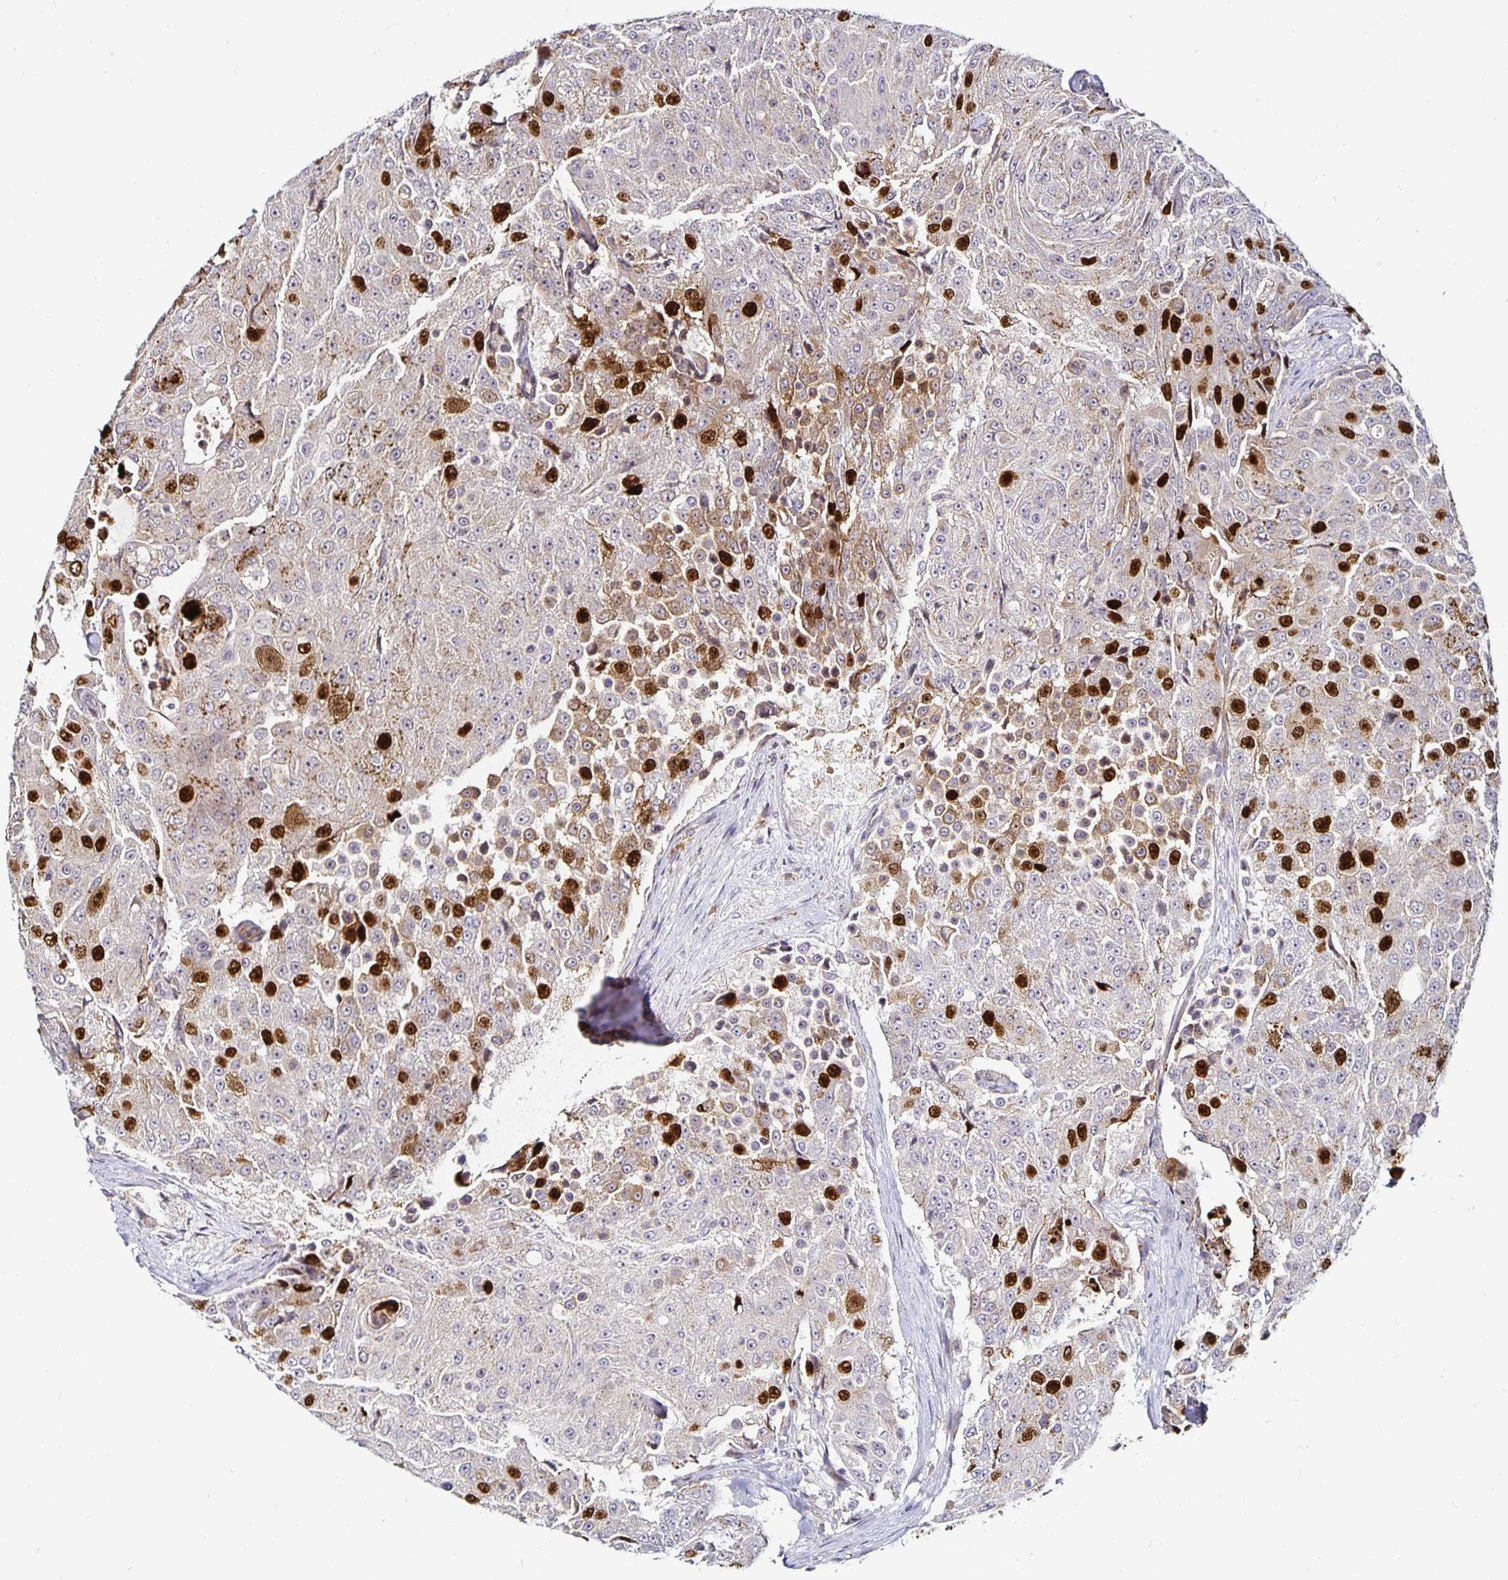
{"staining": {"intensity": "strong", "quantity": "25%-75%", "location": "nuclear"}, "tissue": "urothelial cancer", "cell_type": "Tumor cells", "image_type": "cancer", "snomed": [{"axis": "morphology", "description": "Urothelial carcinoma, High grade"}, {"axis": "topography", "description": "Urinary bladder"}], "caption": "DAB immunohistochemical staining of human urothelial cancer shows strong nuclear protein expression in approximately 25%-75% of tumor cells. The staining was performed using DAB (3,3'-diaminobenzidine) to visualize the protein expression in brown, while the nuclei were stained in blue with hematoxylin (Magnification: 20x).", "gene": "ANLN", "patient": {"sex": "female", "age": 63}}